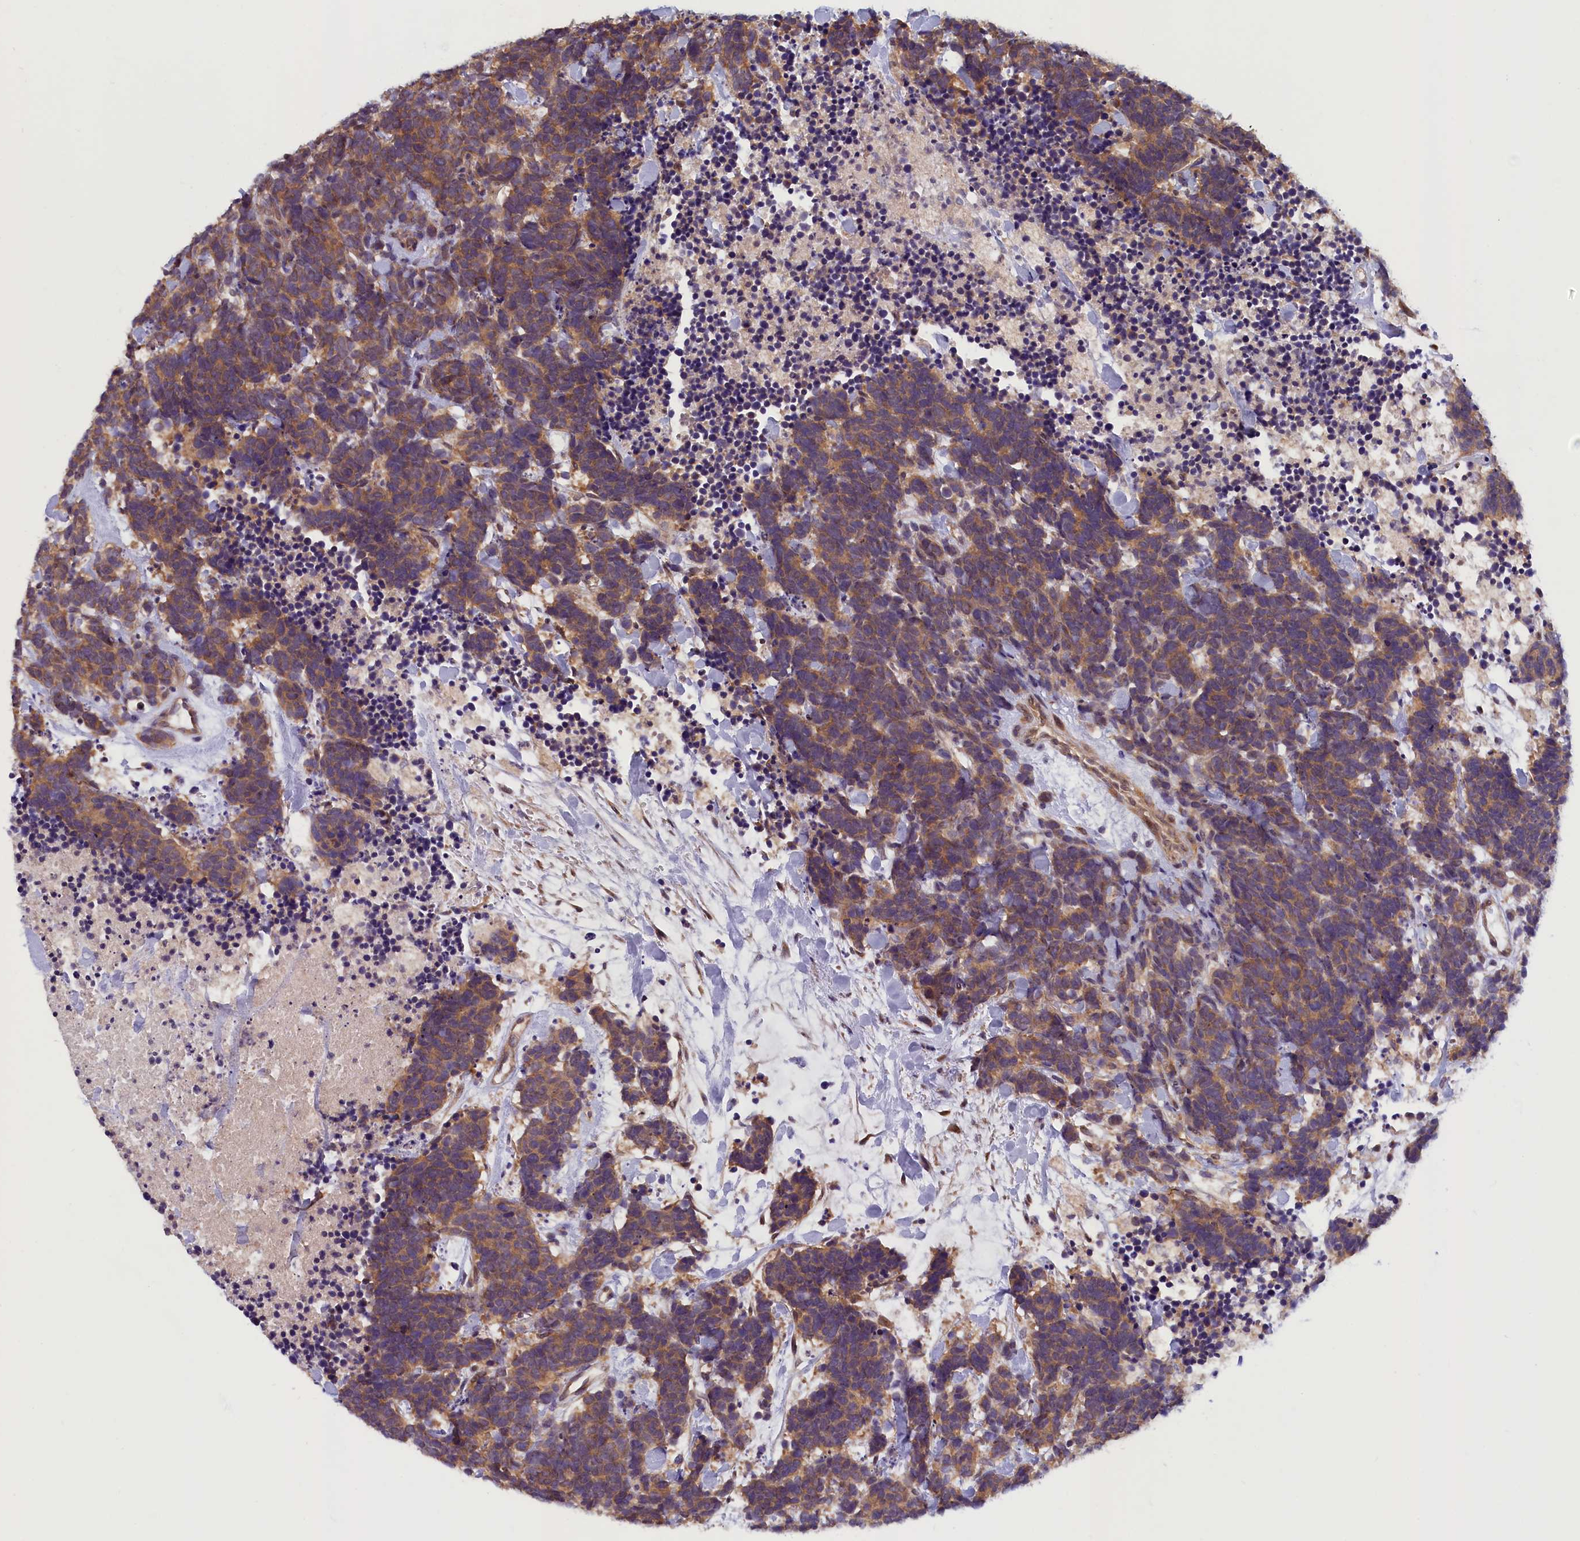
{"staining": {"intensity": "moderate", "quantity": ">75%", "location": "cytoplasmic/membranous"}, "tissue": "carcinoid", "cell_type": "Tumor cells", "image_type": "cancer", "snomed": [{"axis": "morphology", "description": "Carcinoma, NOS"}, {"axis": "morphology", "description": "Carcinoid, malignant, NOS"}, {"axis": "topography", "description": "Prostate"}], "caption": "An image showing moderate cytoplasmic/membranous expression in approximately >75% of tumor cells in carcinoma, as visualized by brown immunohistochemical staining.", "gene": "CCDC9B", "patient": {"sex": "male", "age": 57}}